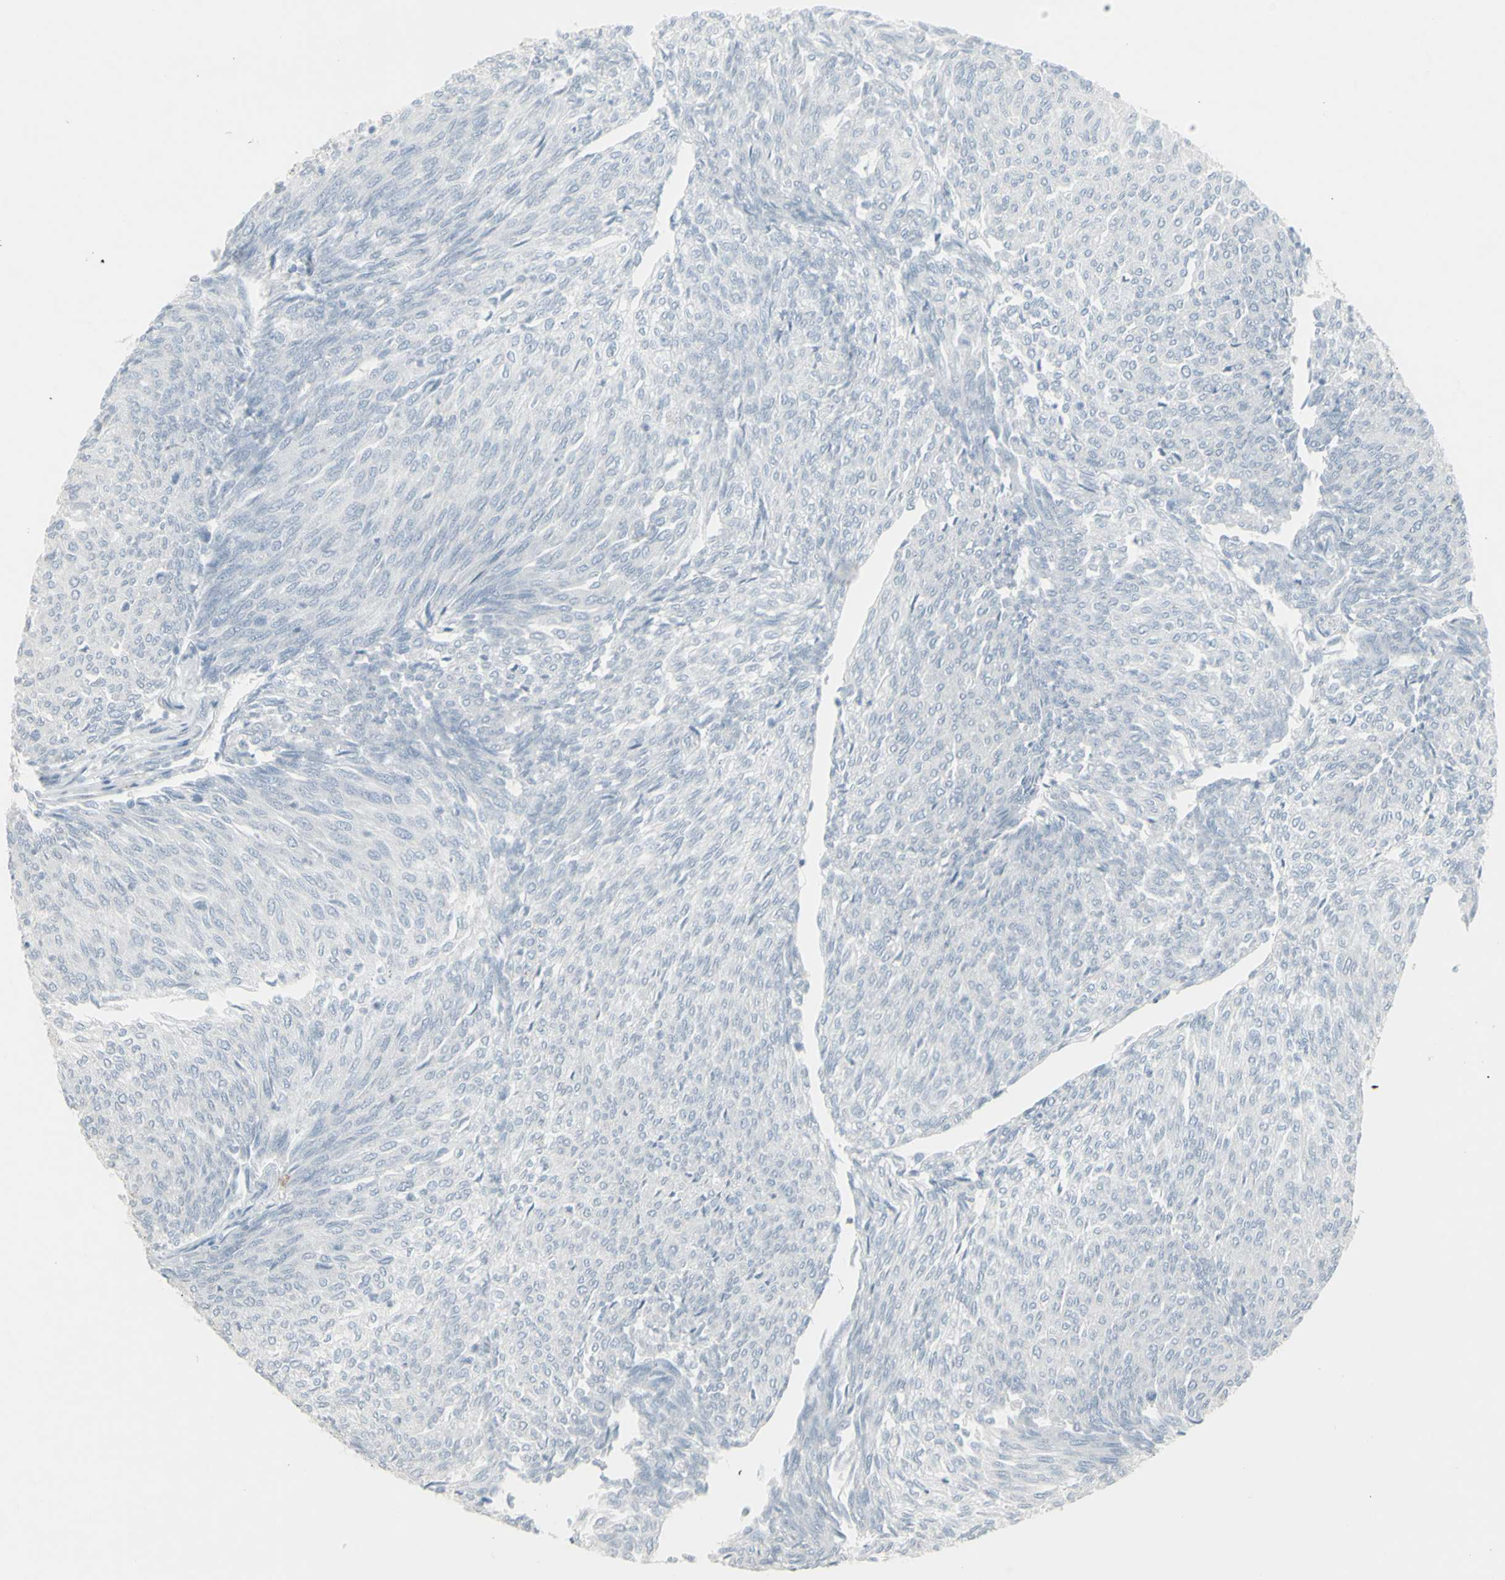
{"staining": {"intensity": "negative", "quantity": "none", "location": "none"}, "tissue": "urothelial cancer", "cell_type": "Tumor cells", "image_type": "cancer", "snomed": [{"axis": "morphology", "description": "Urothelial carcinoma, Low grade"}, {"axis": "topography", "description": "Urinary bladder"}], "caption": "A high-resolution image shows immunohistochemistry (IHC) staining of urothelial cancer, which demonstrates no significant expression in tumor cells.", "gene": "YBX2", "patient": {"sex": "female", "age": 79}}